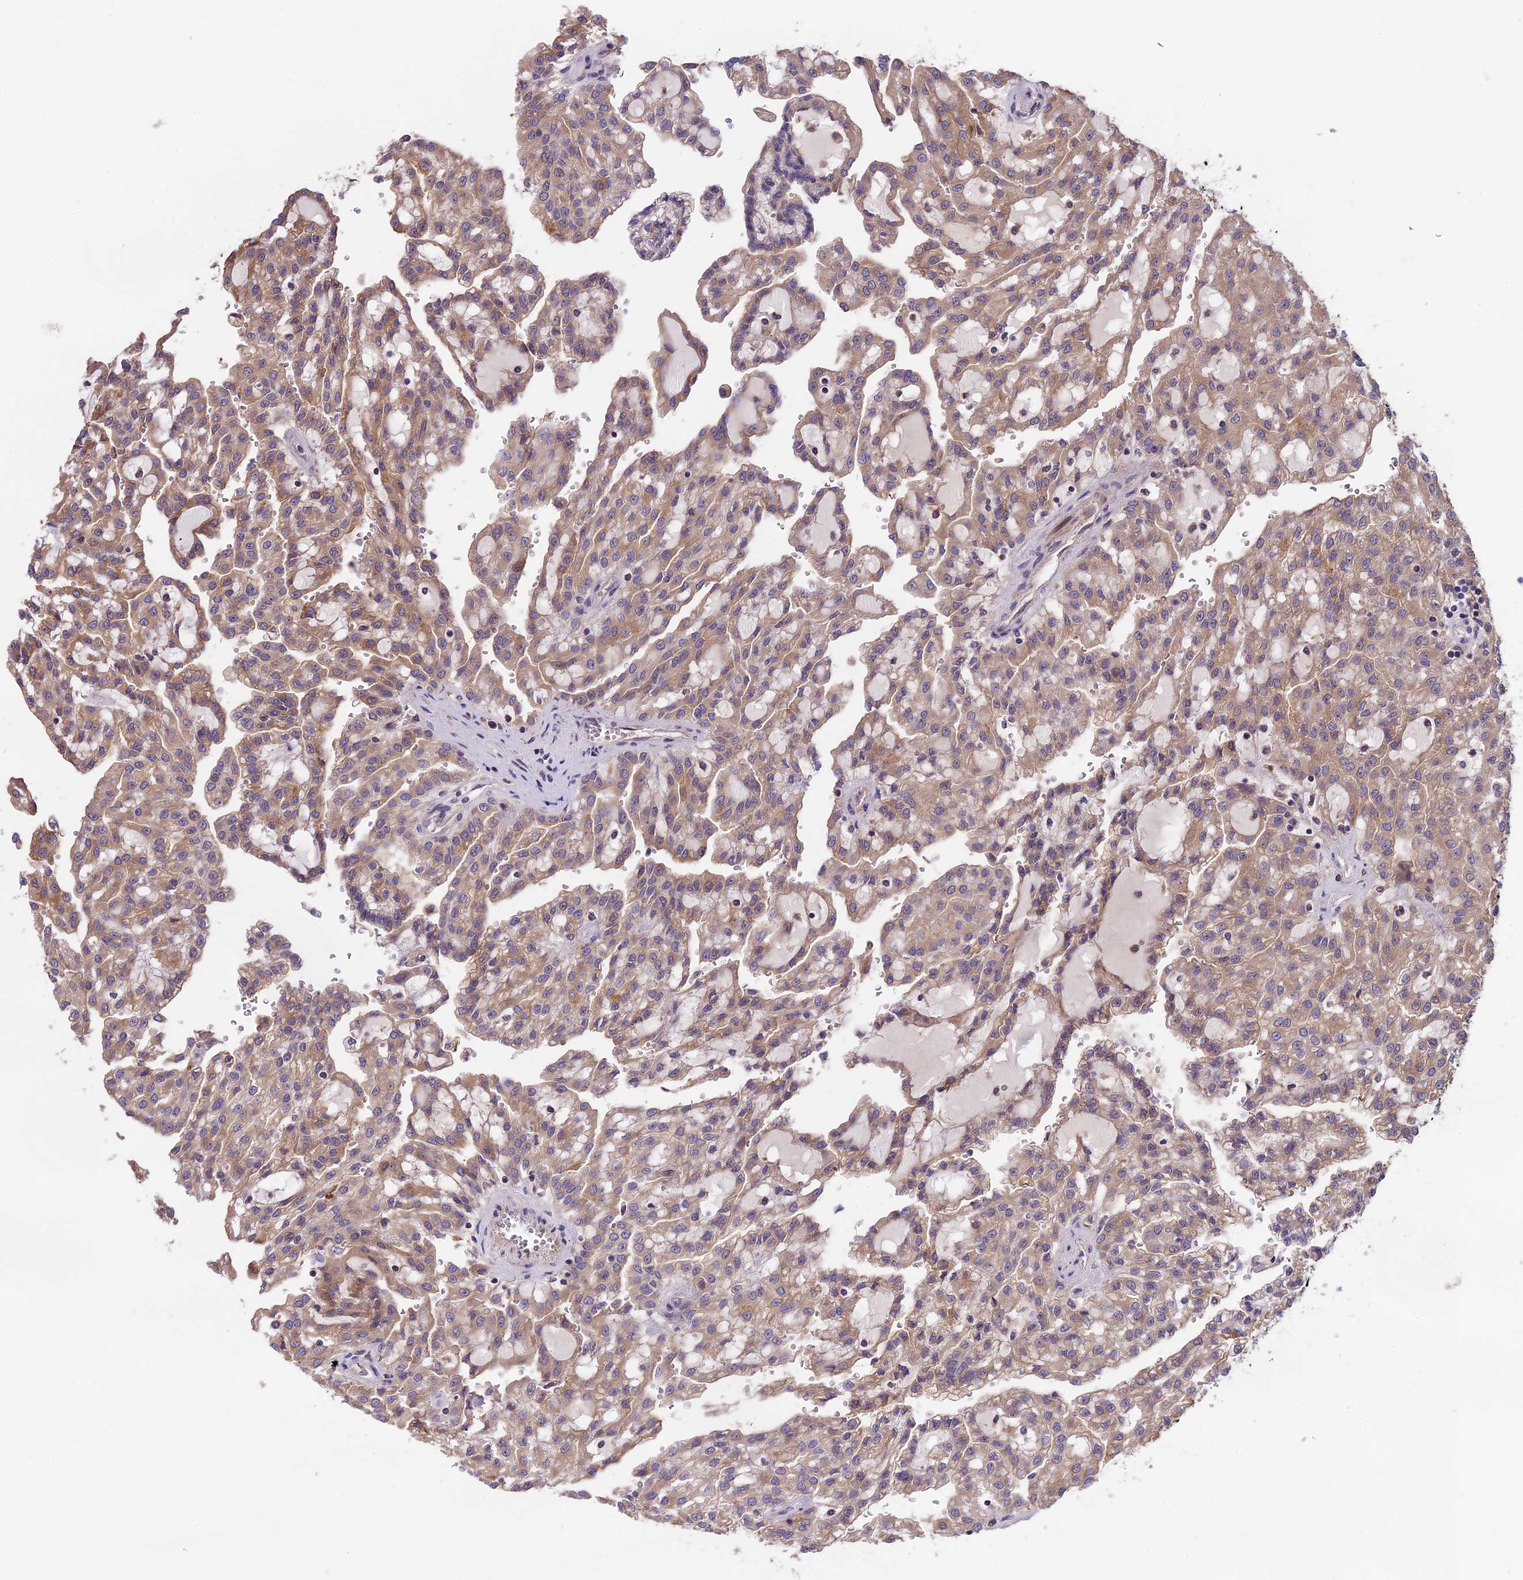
{"staining": {"intensity": "moderate", "quantity": ">75%", "location": "cytoplasmic/membranous"}, "tissue": "renal cancer", "cell_type": "Tumor cells", "image_type": "cancer", "snomed": [{"axis": "morphology", "description": "Adenocarcinoma, NOS"}, {"axis": "topography", "description": "Kidney"}], "caption": "A brown stain highlights moderate cytoplasmic/membranous expression of a protein in renal adenocarcinoma tumor cells. The staining was performed using DAB (3,3'-diaminobenzidine), with brown indicating positive protein expression. Nuclei are stained blue with hematoxylin.", "gene": "ABCC10", "patient": {"sex": "male", "age": 63}}